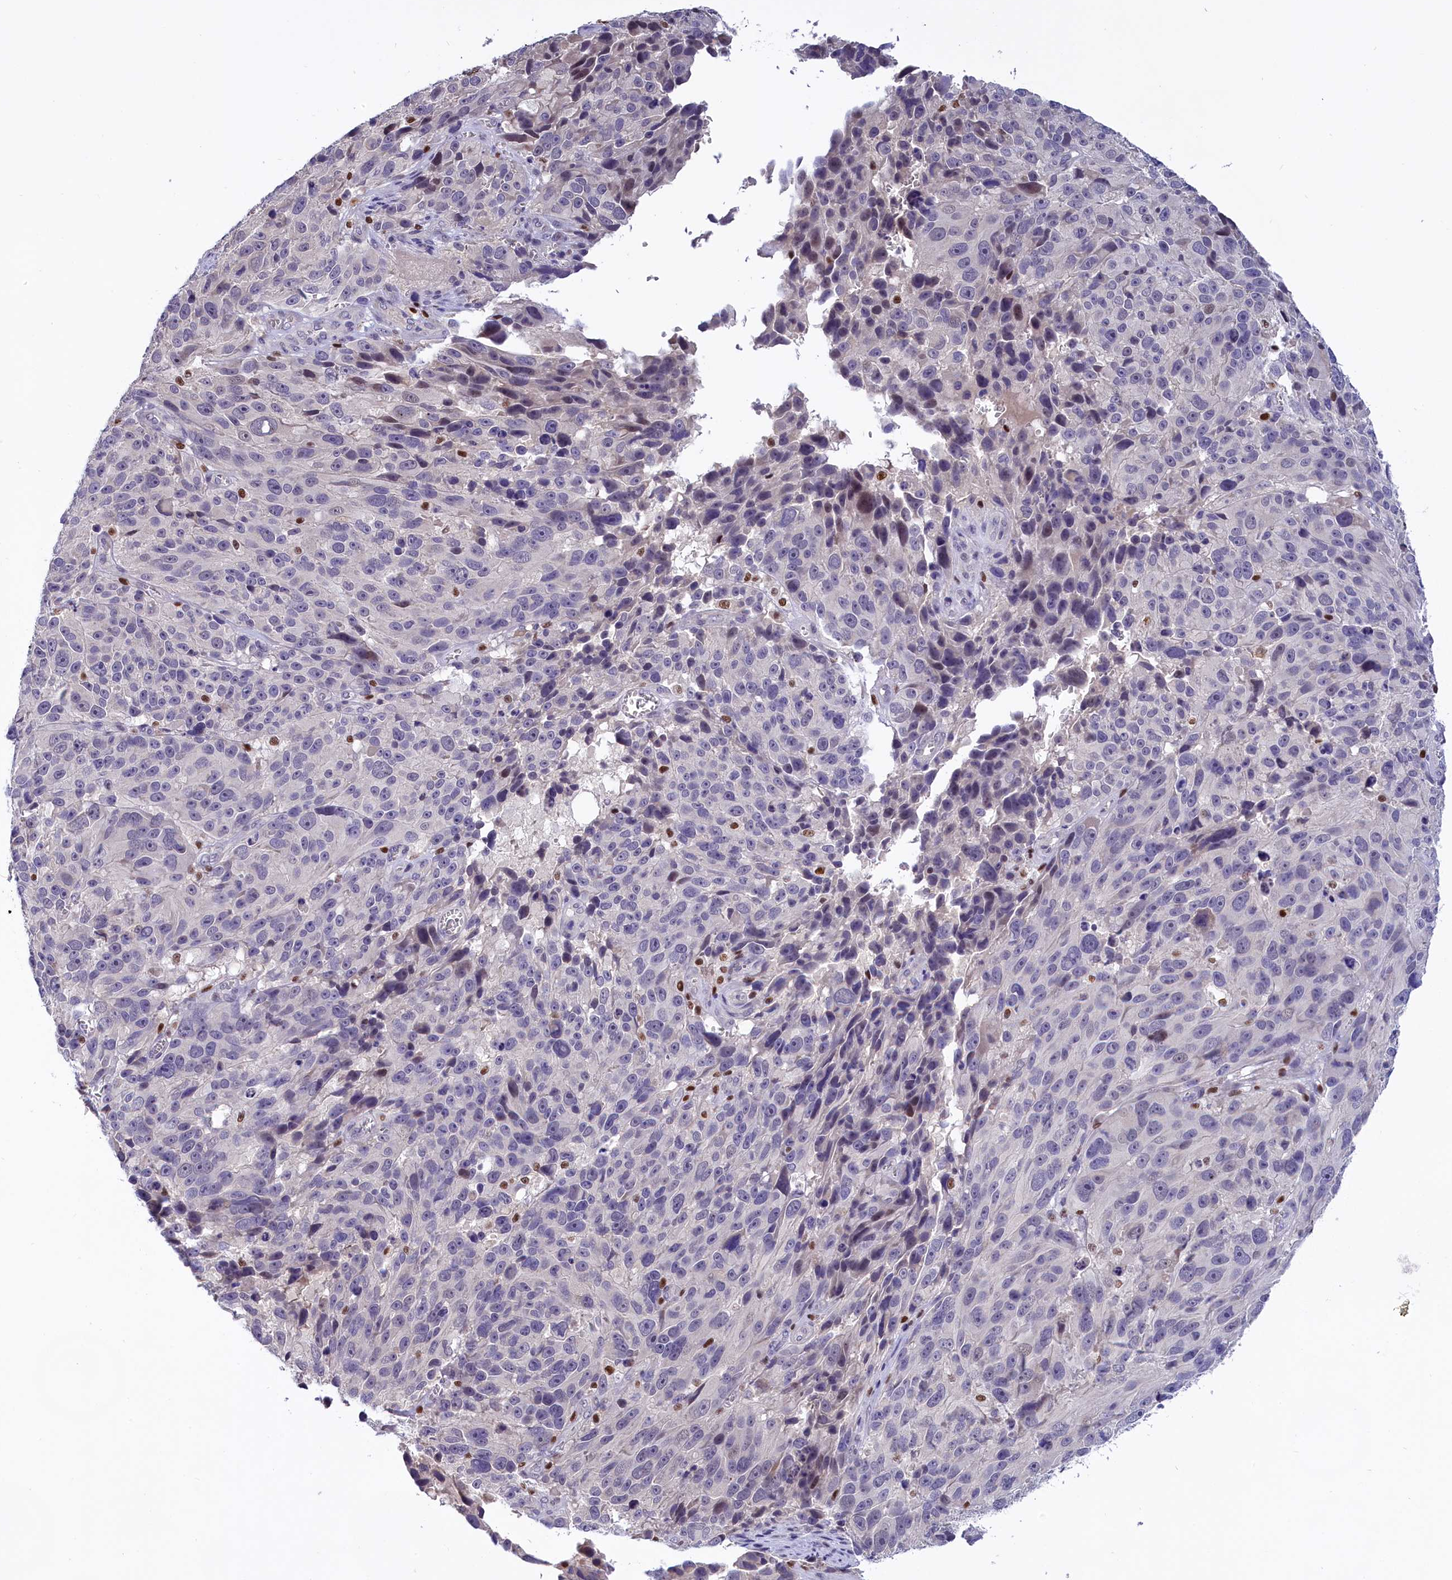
{"staining": {"intensity": "negative", "quantity": "none", "location": "none"}, "tissue": "melanoma", "cell_type": "Tumor cells", "image_type": "cancer", "snomed": [{"axis": "morphology", "description": "Malignant melanoma, NOS"}, {"axis": "topography", "description": "Skin"}], "caption": "Tumor cells are negative for brown protein staining in malignant melanoma.", "gene": "BTBD9", "patient": {"sex": "male", "age": 84}}